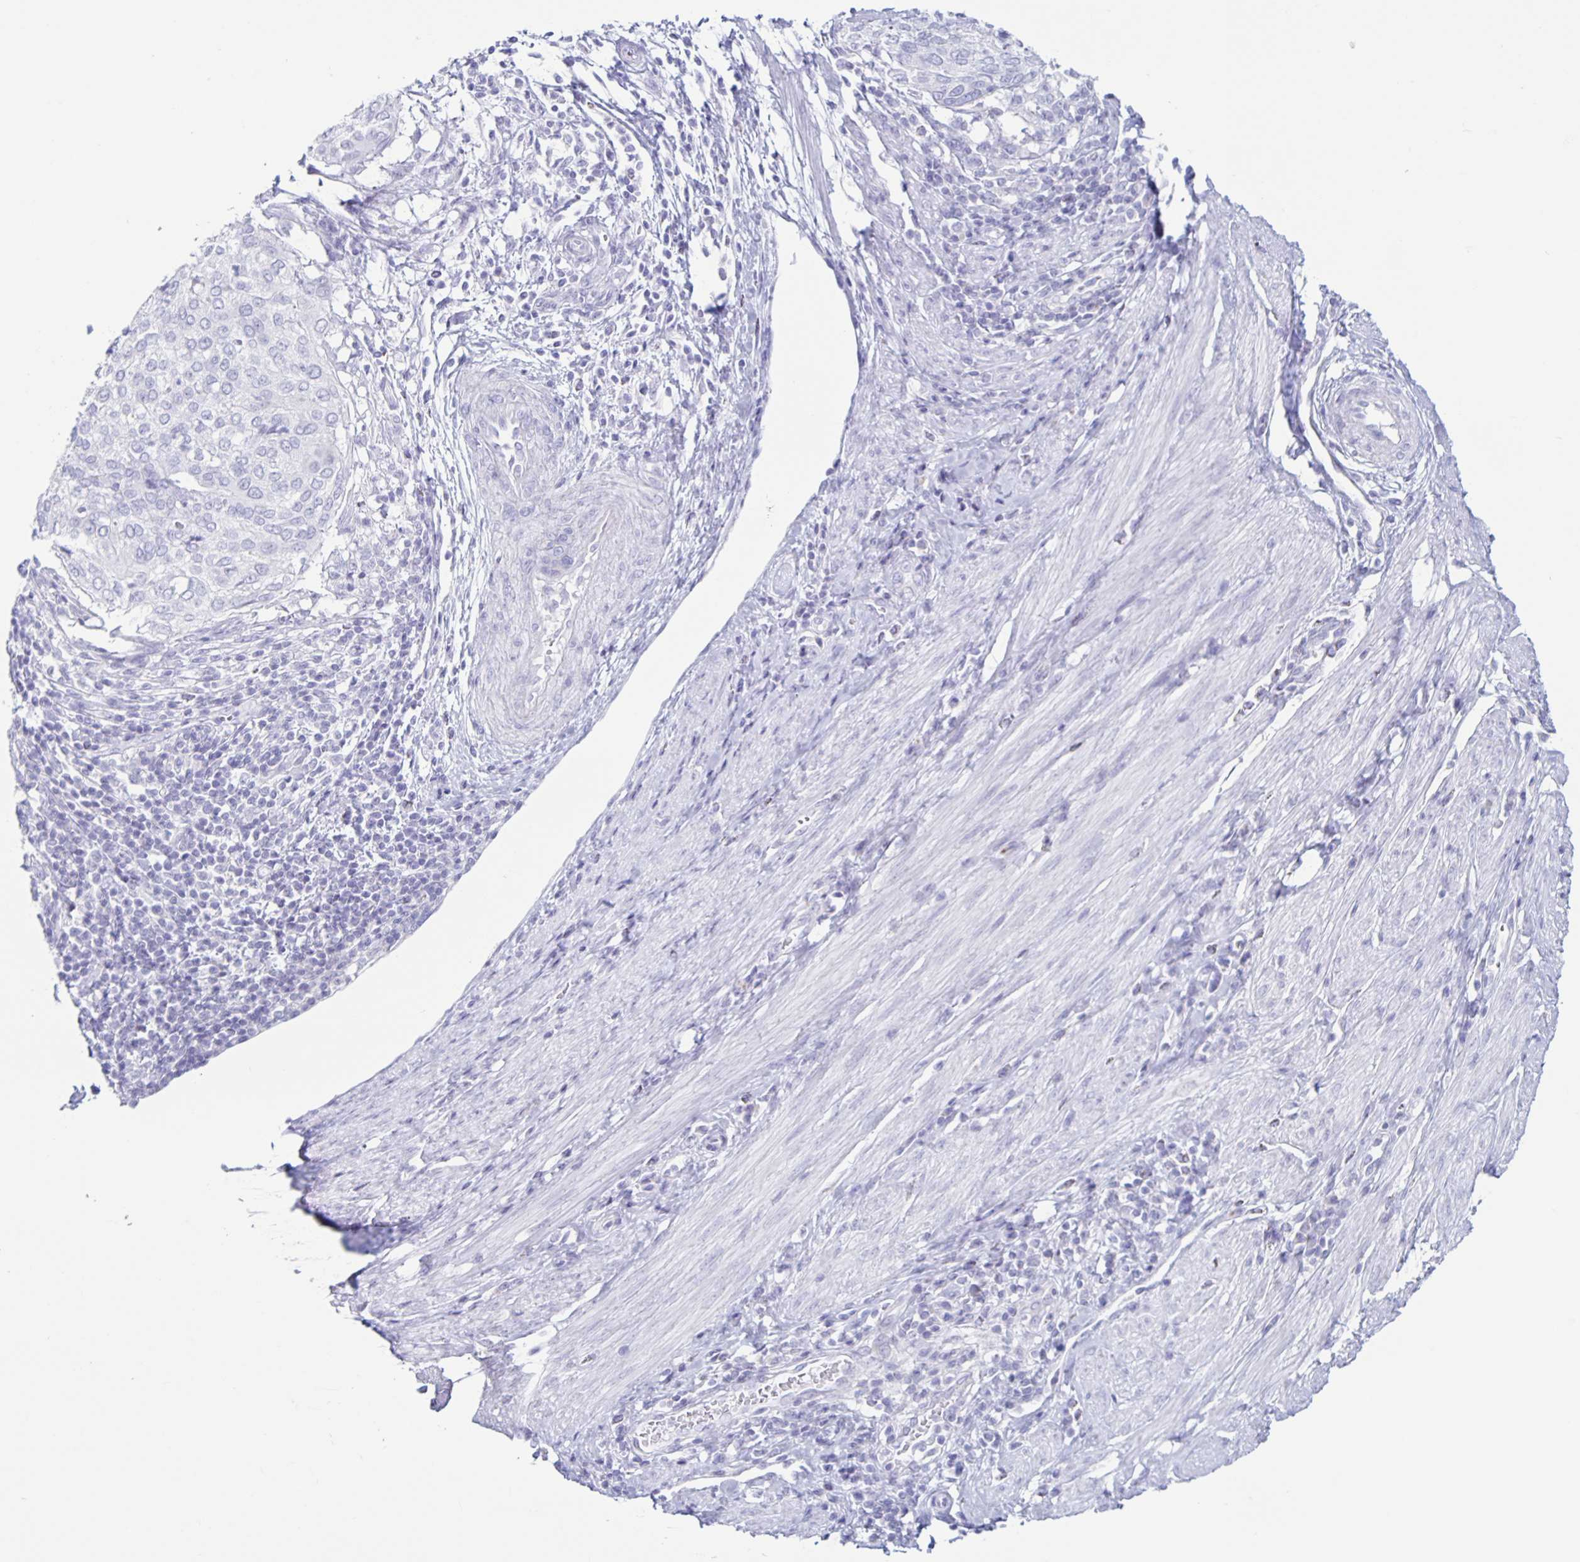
{"staining": {"intensity": "negative", "quantity": "none", "location": "none"}, "tissue": "cervical cancer", "cell_type": "Tumor cells", "image_type": "cancer", "snomed": [{"axis": "morphology", "description": "Squamous cell carcinoma, NOS"}, {"axis": "topography", "description": "Cervix"}], "caption": "Cervical cancer stained for a protein using IHC reveals no expression tumor cells.", "gene": "CT45A5", "patient": {"sex": "female", "age": 38}}